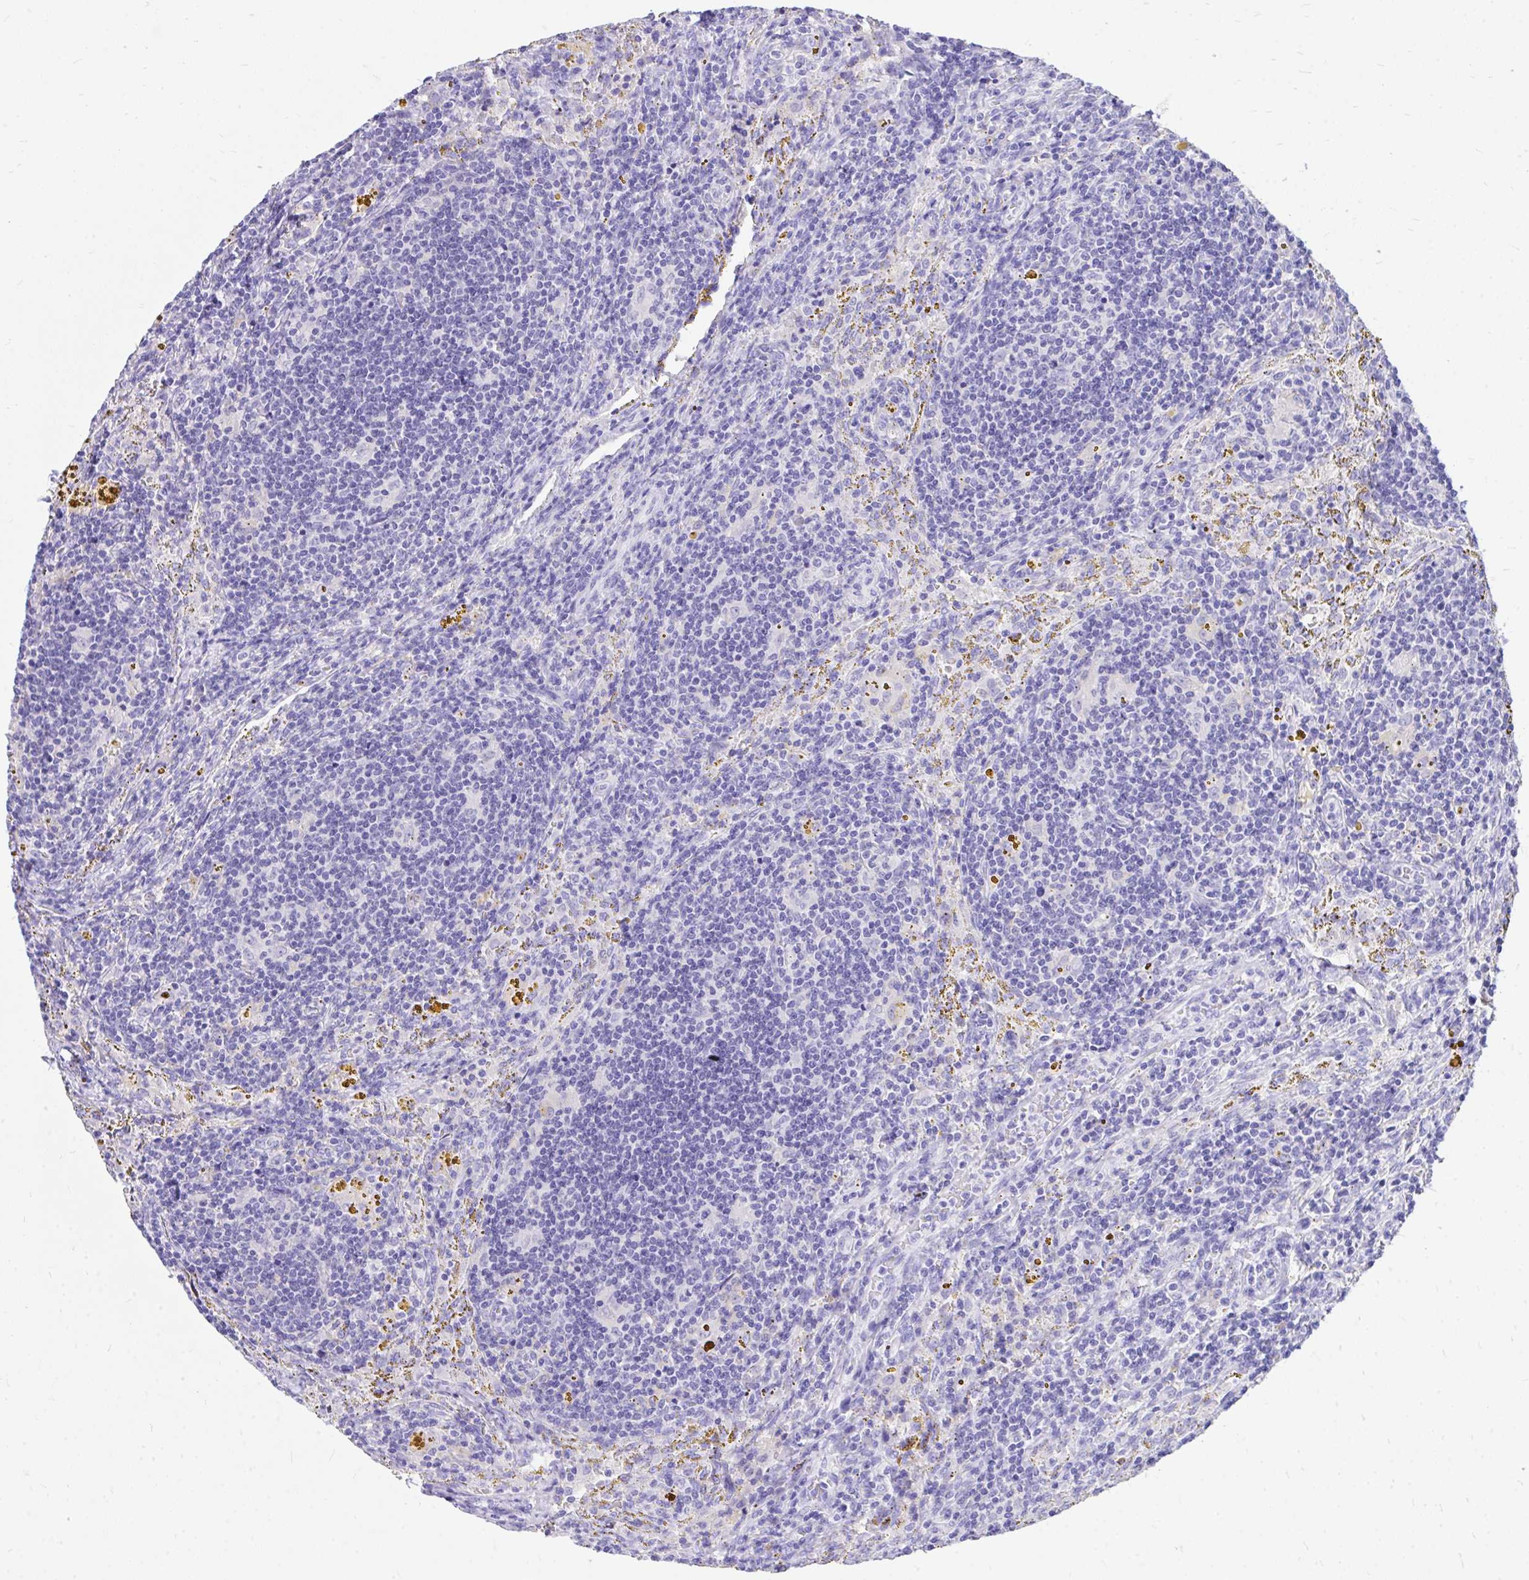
{"staining": {"intensity": "negative", "quantity": "none", "location": "none"}, "tissue": "lymphoma", "cell_type": "Tumor cells", "image_type": "cancer", "snomed": [{"axis": "morphology", "description": "Malignant lymphoma, non-Hodgkin's type, Low grade"}, {"axis": "topography", "description": "Spleen"}], "caption": "High magnification brightfield microscopy of lymphoma stained with DAB (3,3'-diaminobenzidine) (brown) and counterstained with hematoxylin (blue): tumor cells show no significant positivity. The staining is performed using DAB (3,3'-diaminobenzidine) brown chromogen with nuclei counter-stained in using hematoxylin.", "gene": "MON1A", "patient": {"sex": "female", "age": 70}}